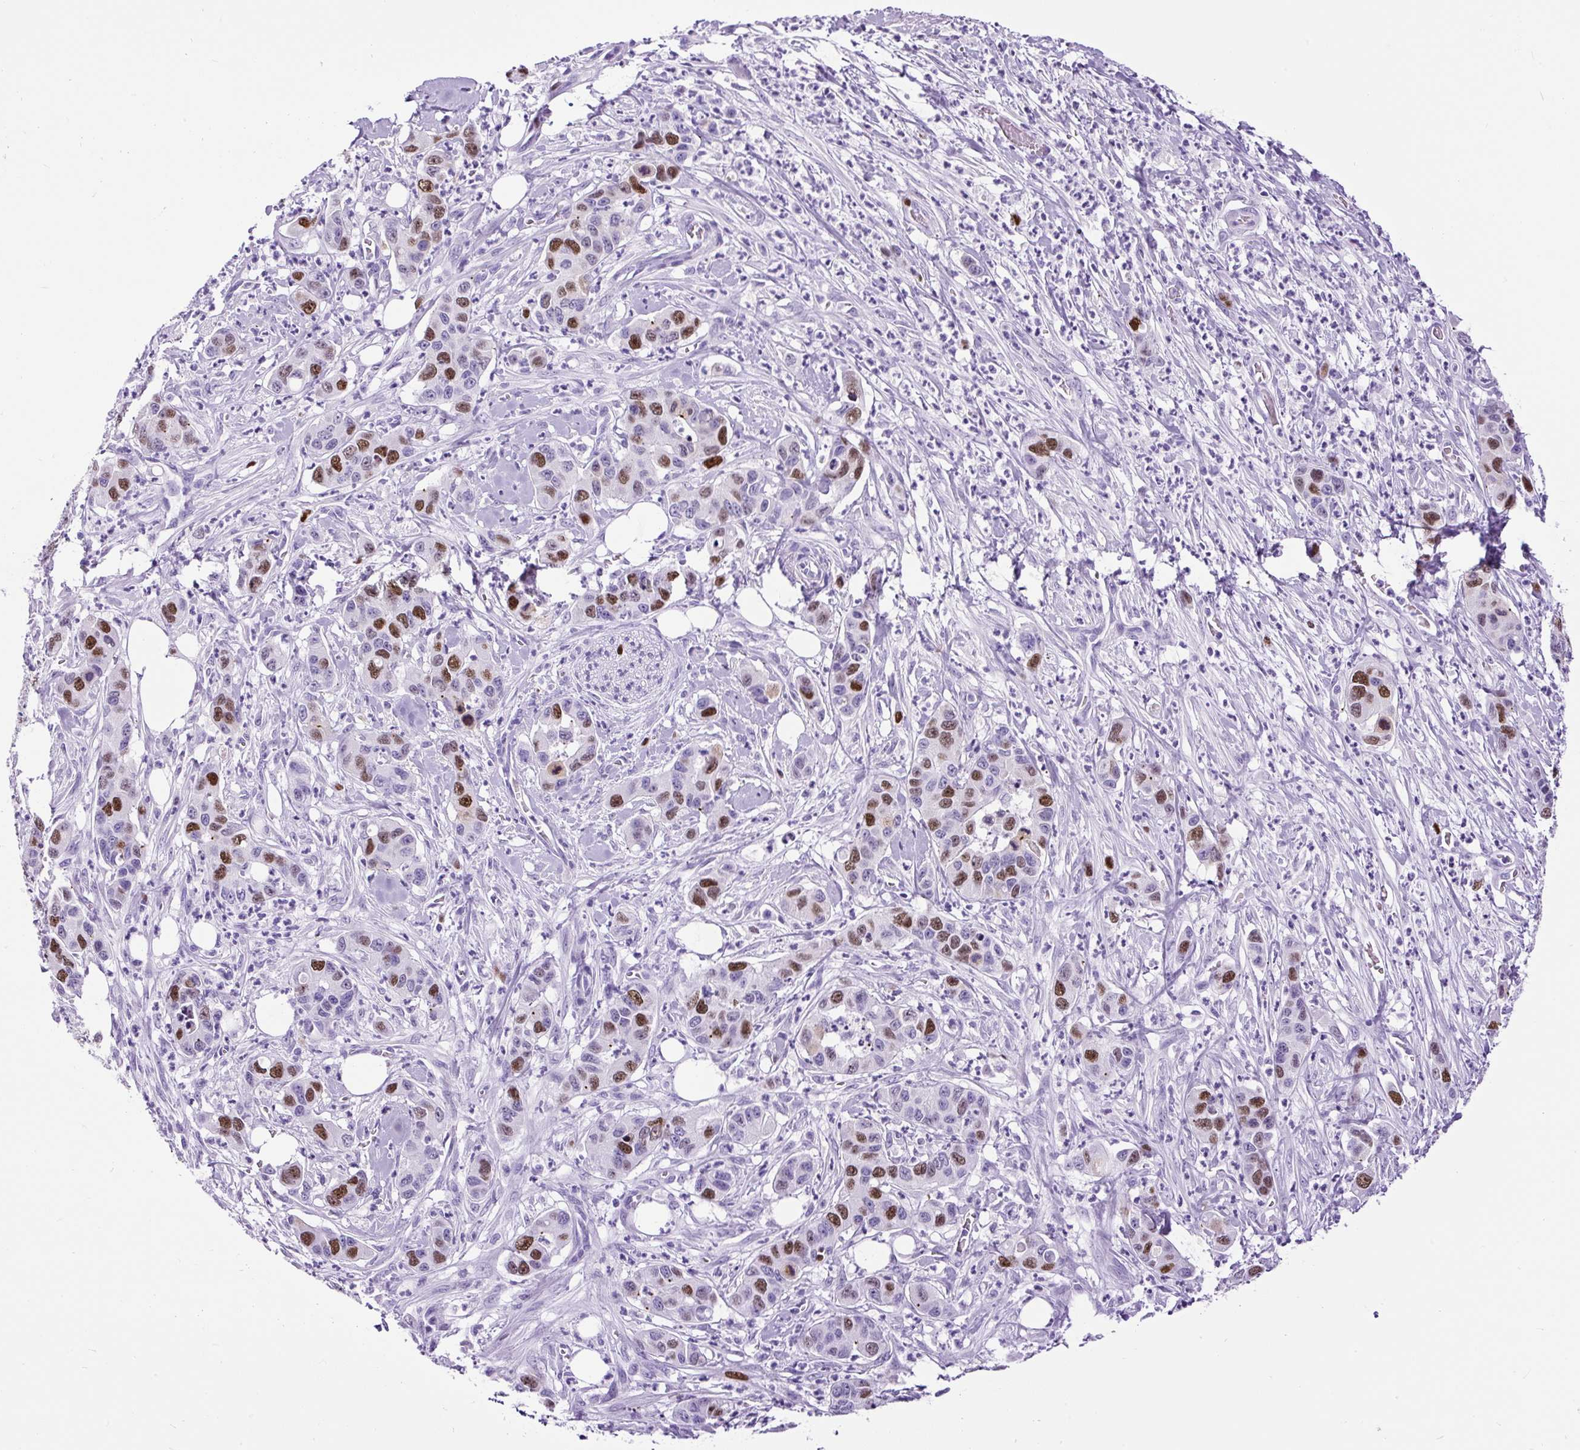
{"staining": {"intensity": "strong", "quantity": "<25%", "location": "cytoplasmic/membranous,nuclear"}, "tissue": "pancreatic cancer", "cell_type": "Tumor cells", "image_type": "cancer", "snomed": [{"axis": "morphology", "description": "Adenocarcinoma, NOS"}, {"axis": "topography", "description": "Pancreas"}], "caption": "This is an image of immunohistochemistry (IHC) staining of adenocarcinoma (pancreatic), which shows strong positivity in the cytoplasmic/membranous and nuclear of tumor cells.", "gene": "RACGAP1", "patient": {"sex": "male", "age": 73}}